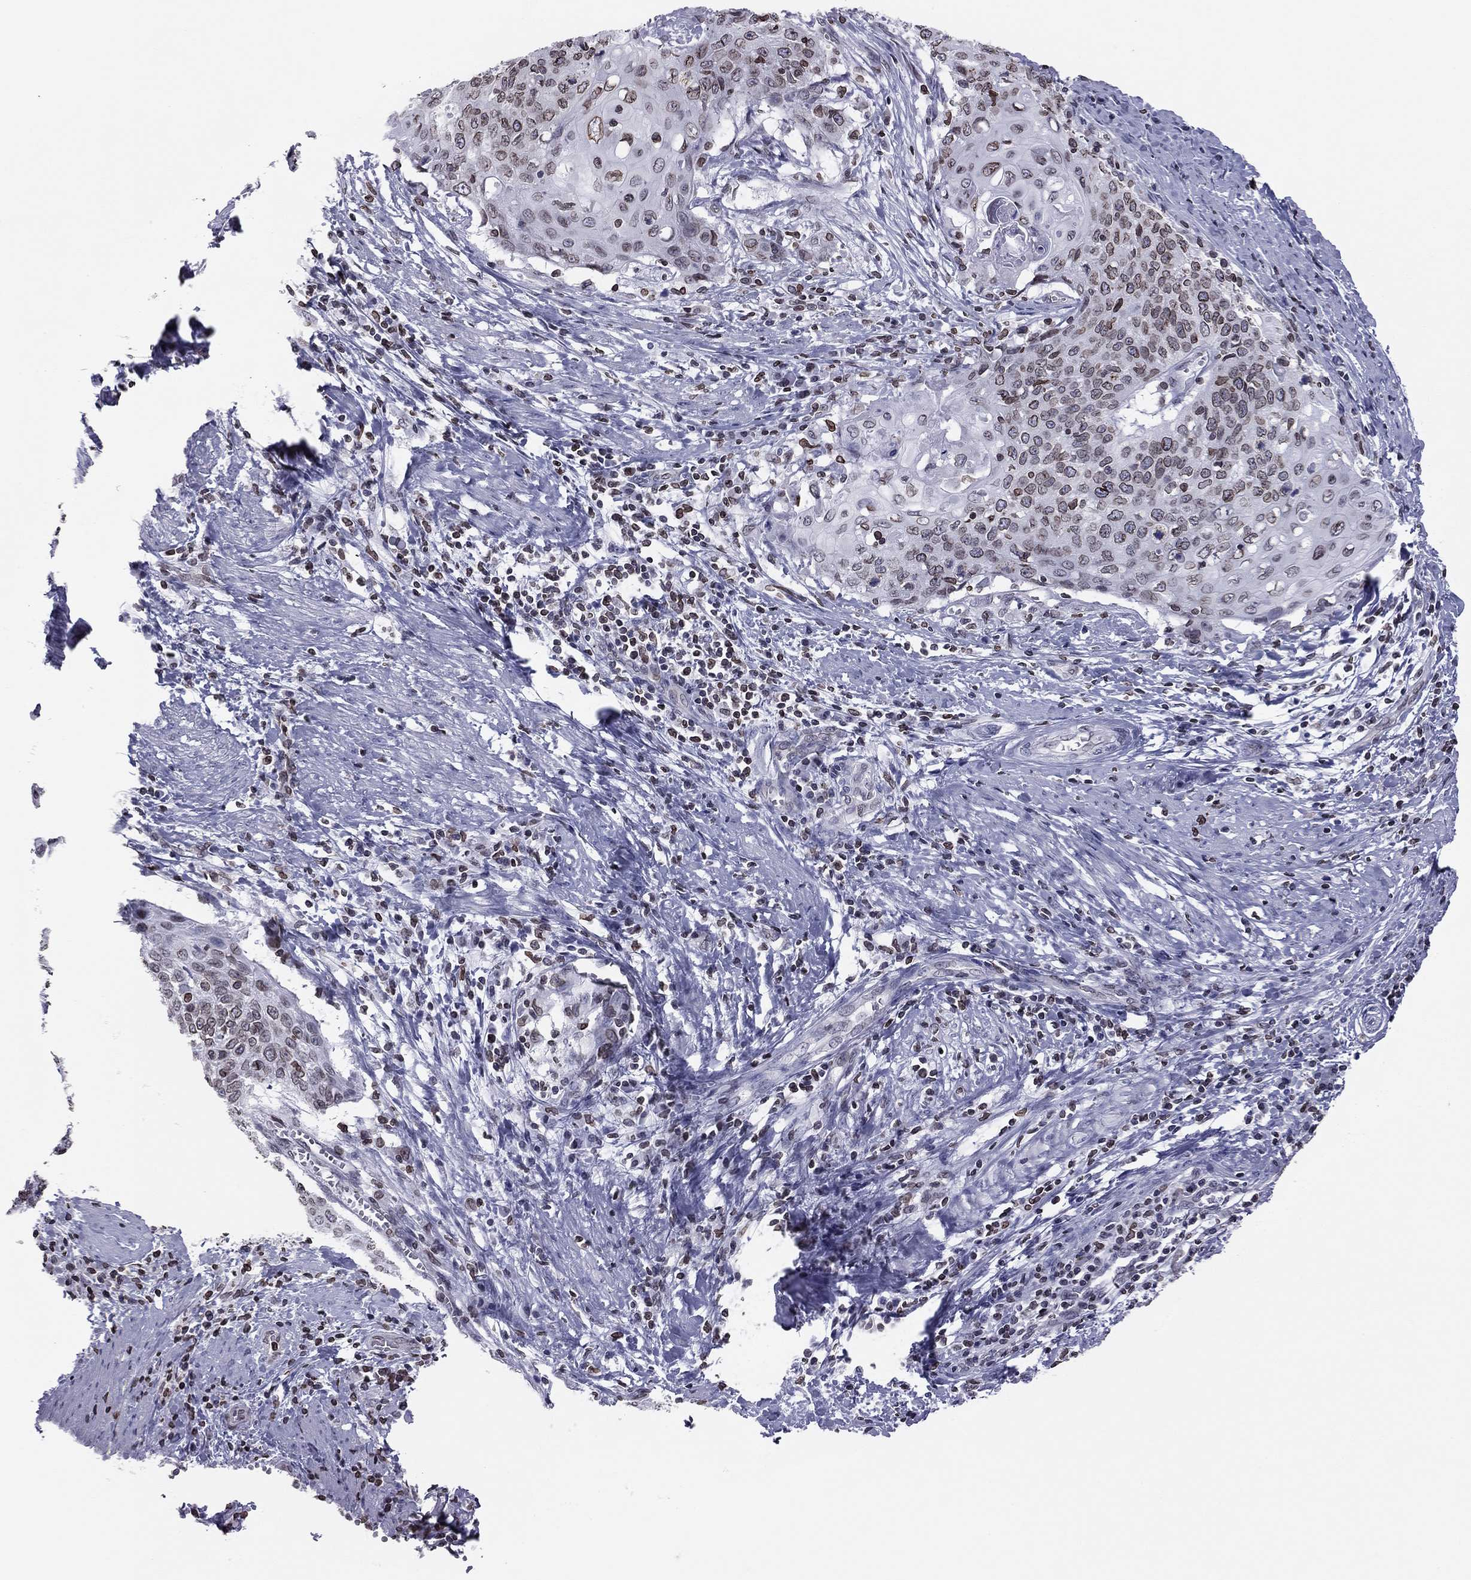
{"staining": {"intensity": "weak", "quantity": ">75%", "location": "cytoplasmic/membranous,nuclear"}, "tissue": "cervical cancer", "cell_type": "Tumor cells", "image_type": "cancer", "snomed": [{"axis": "morphology", "description": "Squamous cell carcinoma, NOS"}, {"axis": "topography", "description": "Cervix"}], "caption": "This is an image of immunohistochemistry staining of cervical cancer, which shows weak staining in the cytoplasmic/membranous and nuclear of tumor cells.", "gene": "ESPL1", "patient": {"sex": "female", "age": 39}}